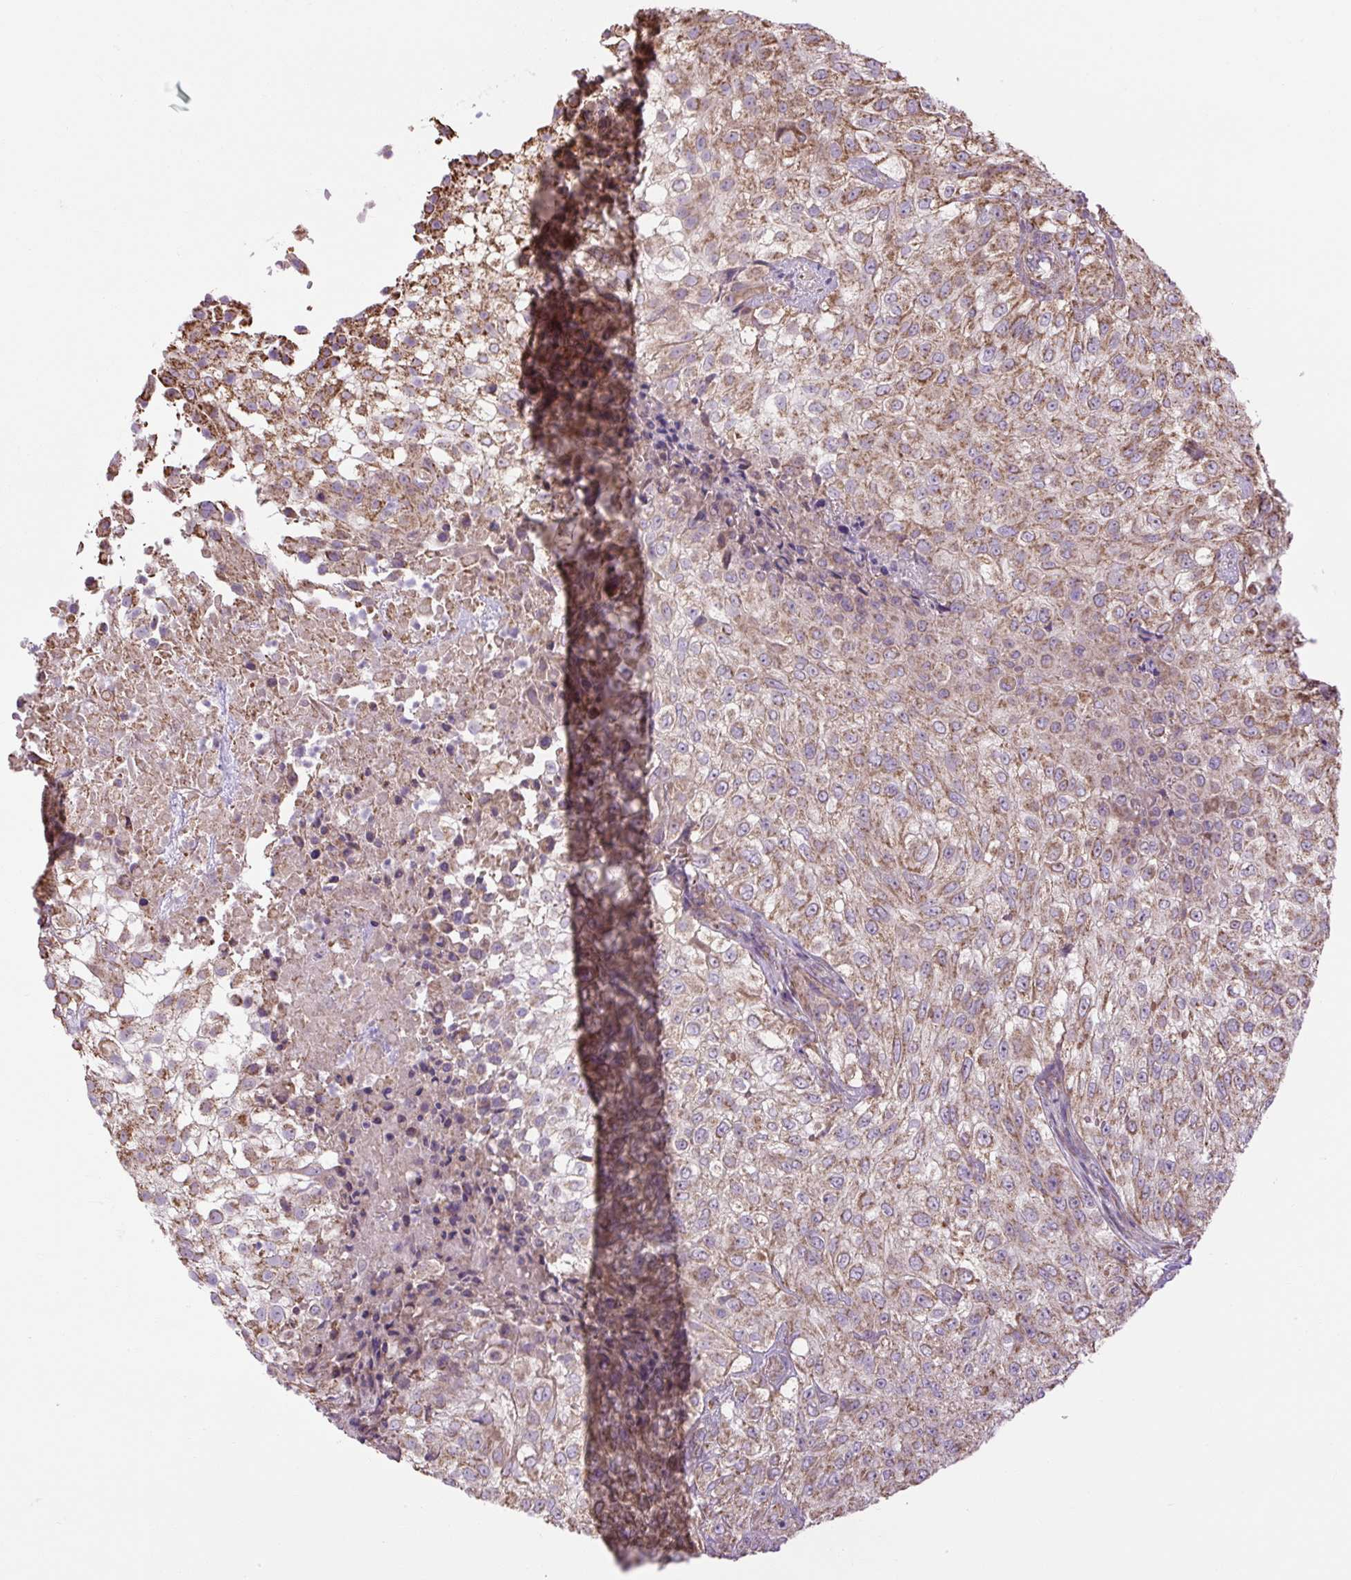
{"staining": {"intensity": "moderate", "quantity": ">75%", "location": "cytoplasmic/membranous"}, "tissue": "urothelial cancer", "cell_type": "Tumor cells", "image_type": "cancer", "snomed": [{"axis": "morphology", "description": "Urothelial carcinoma, High grade"}, {"axis": "topography", "description": "Urinary bladder"}], "caption": "Moderate cytoplasmic/membranous protein expression is appreciated in approximately >75% of tumor cells in urothelial cancer.", "gene": "PLCG1", "patient": {"sex": "male", "age": 56}}